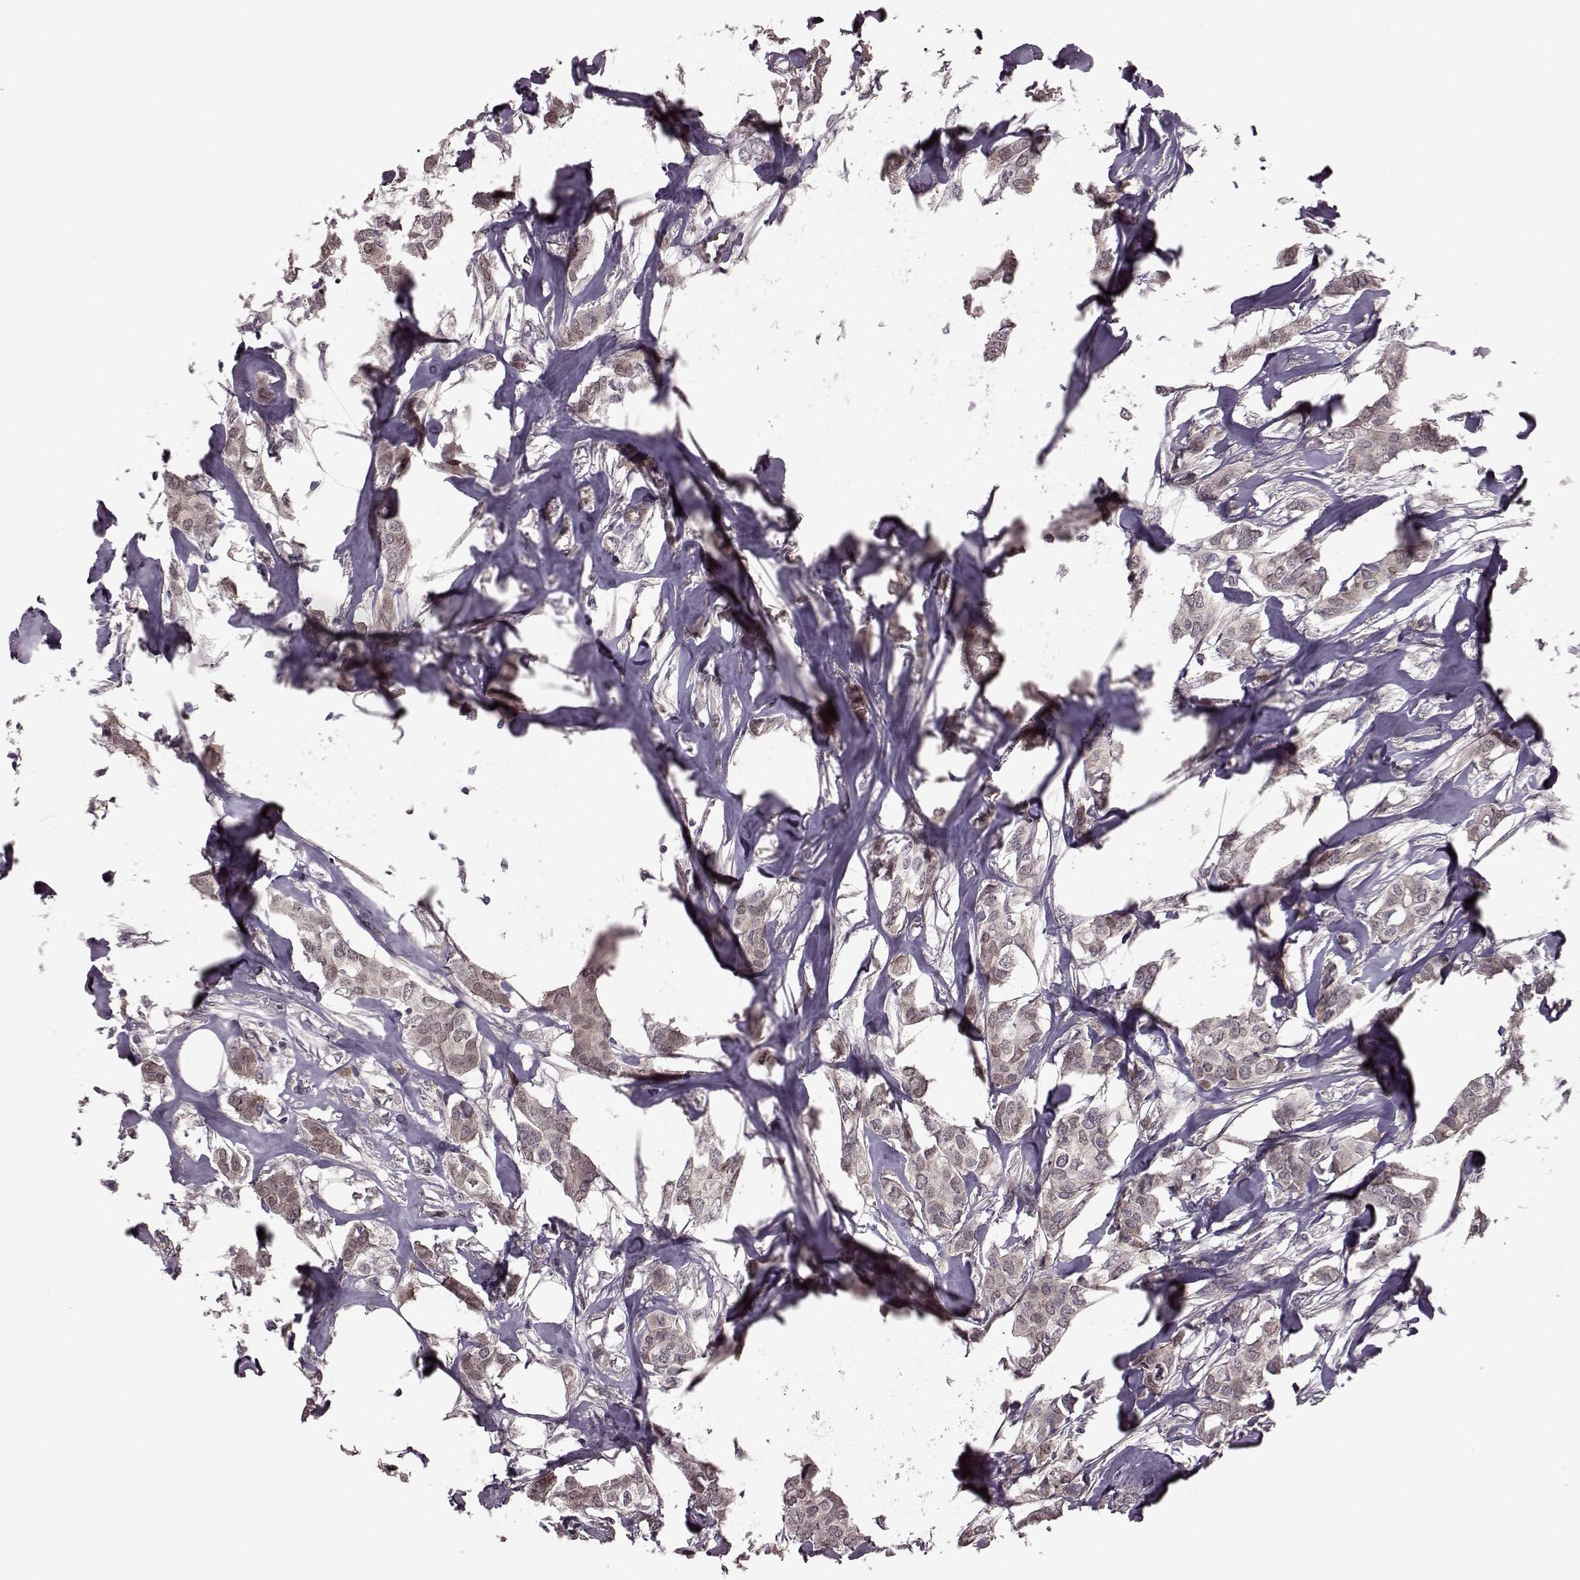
{"staining": {"intensity": "weak", "quantity": "<25%", "location": "cytoplasmic/membranous"}, "tissue": "breast cancer", "cell_type": "Tumor cells", "image_type": "cancer", "snomed": [{"axis": "morphology", "description": "Duct carcinoma"}, {"axis": "topography", "description": "Breast"}], "caption": "This is a image of immunohistochemistry (IHC) staining of breast intraductal carcinoma, which shows no positivity in tumor cells.", "gene": "SYNPO", "patient": {"sex": "female", "age": 62}}